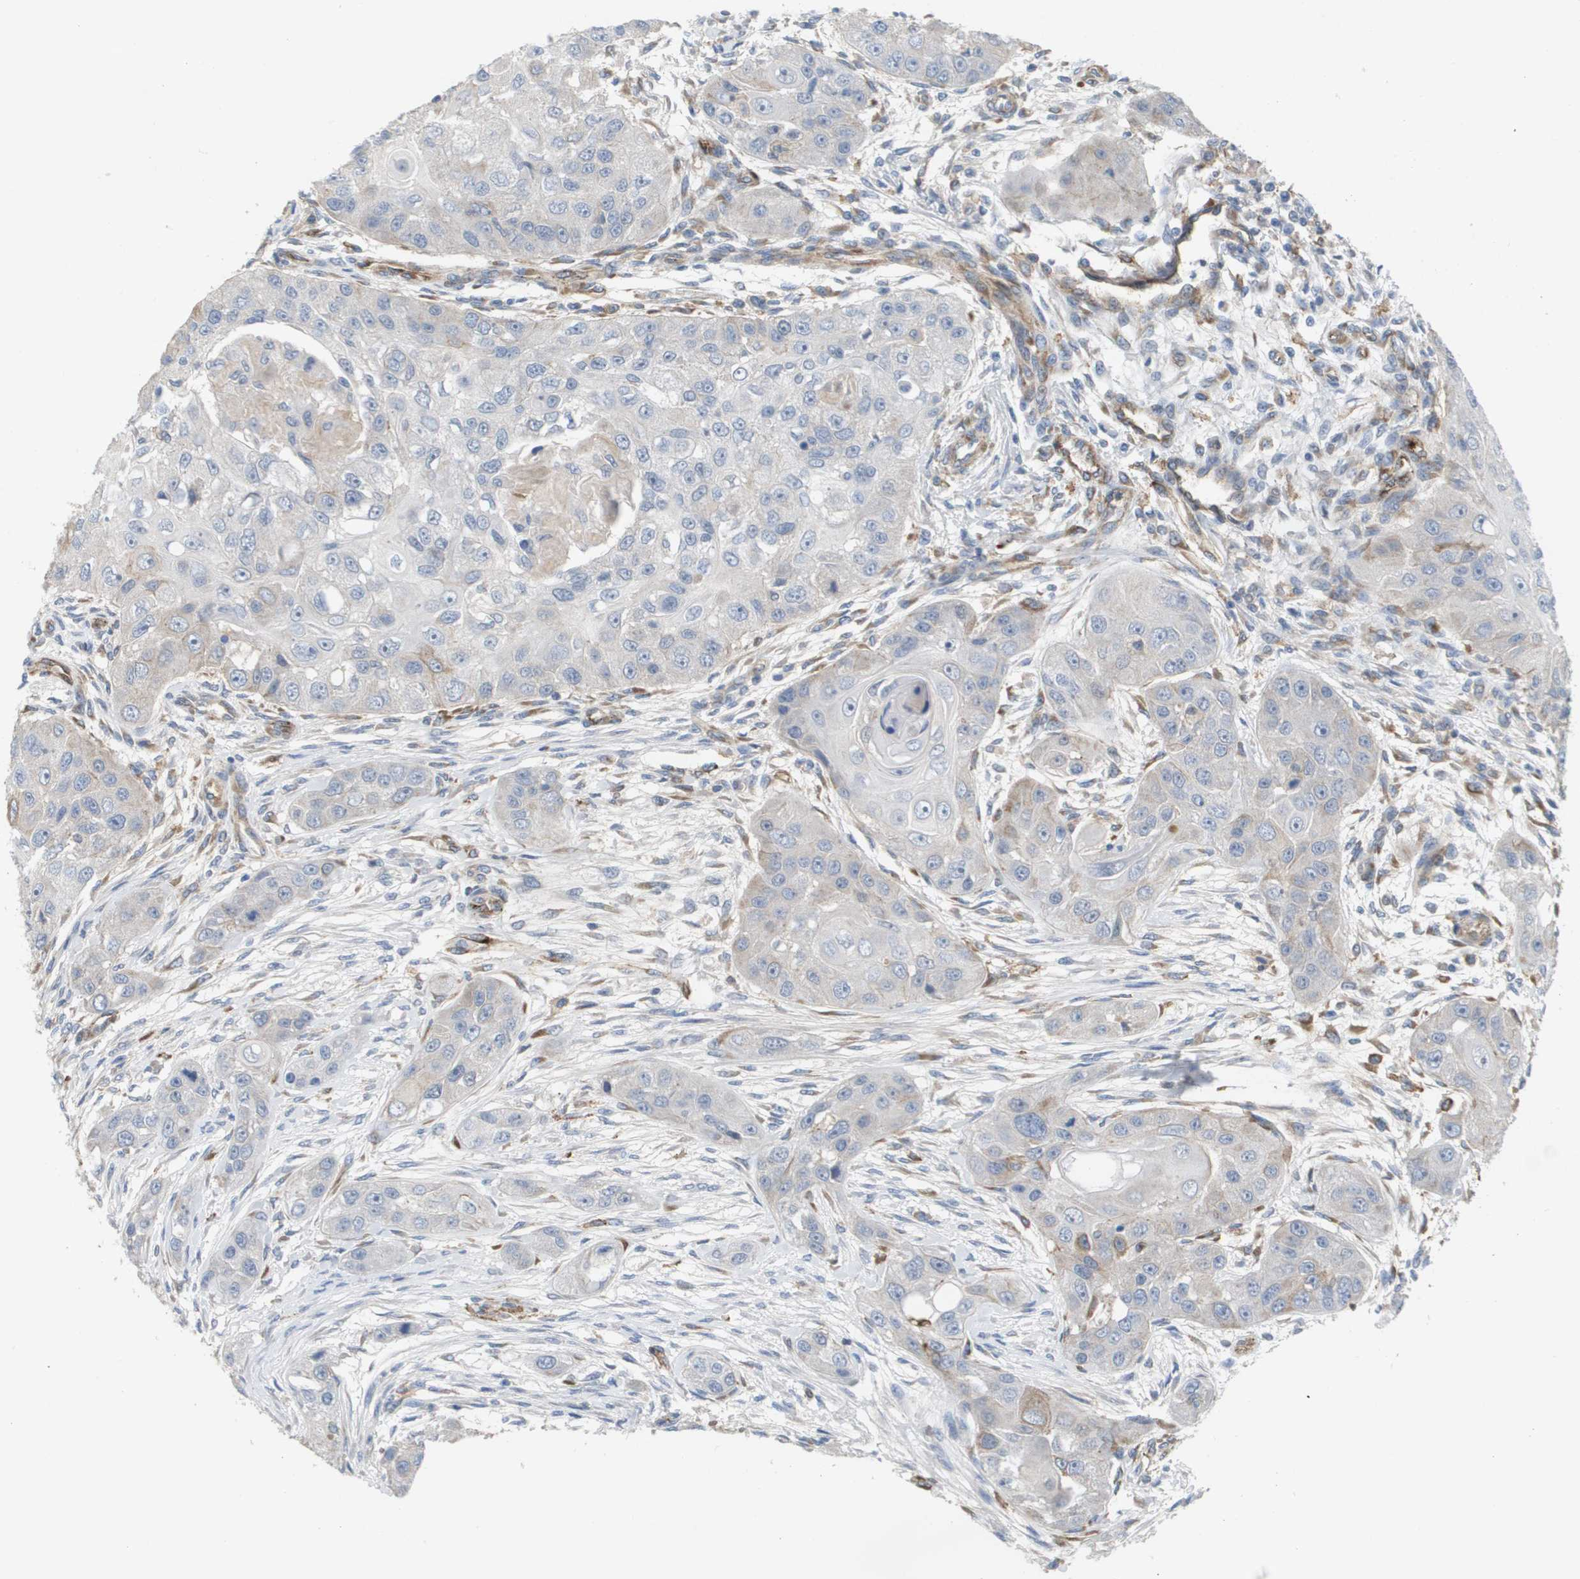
{"staining": {"intensity": "negative", "quantity": "none", "location": "none"}, "tissue": "head and neck cancer", "cell_type": "Tumor cells", "image_type": "cancer", "snomed": [{"axis": "morphology", "description": "Normal tissue, NOS"}, {"axis": "morphology", "description": "Squamous cell carcinoma, NOS"}, {"axis": "topography", "description": "Skeletal muscle"}, {"axis": "topography", "description": "Head-Neck"}], "caption": "Tumor cells show no significant positivity in head and neck cancer (squamous cell carcinoma).", "gene": "ANGPT2", "patient": {"sex": "male", "age": 51}}